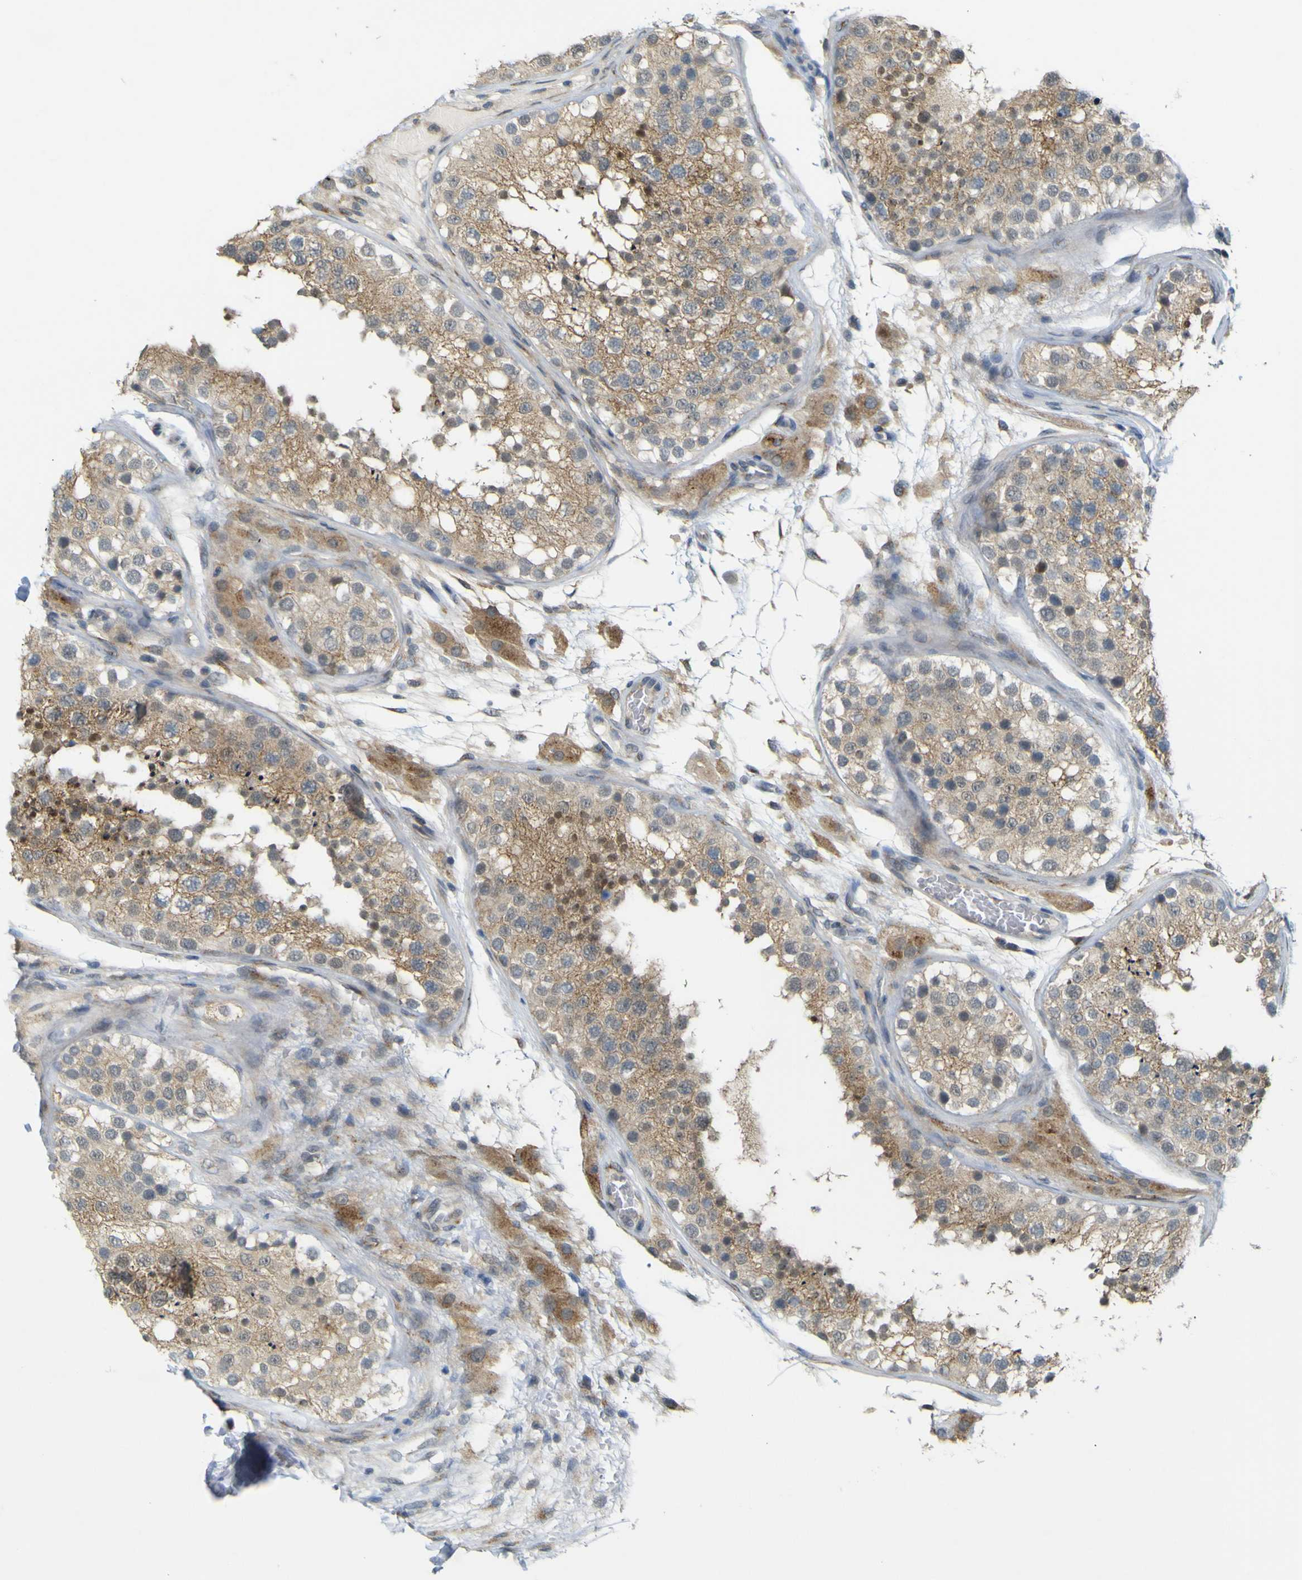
{"staining": {"intensity": "weak", "quantity": ">75%", "location": "cytoplasmic/membranous"}, "tissue": "testis", "cell_type": "Cells in seminiferous ducts", "image_type": "normal", "snomed": [{"axis": "morphology", "description": "Normal tissue, NOS"}, {"axis": "topography", "description": "Testis"}], "caption": "Unremarkable testis demonstrates weak cytoplasmic/membranous expression in about >75% of cells in seminiferous ducts, visualized by immunohistochemistry. (IHC, brightfield microscopy, high magnification).", "gene": "IGF2R", "patient": {"sex": "male", "age": 26}}